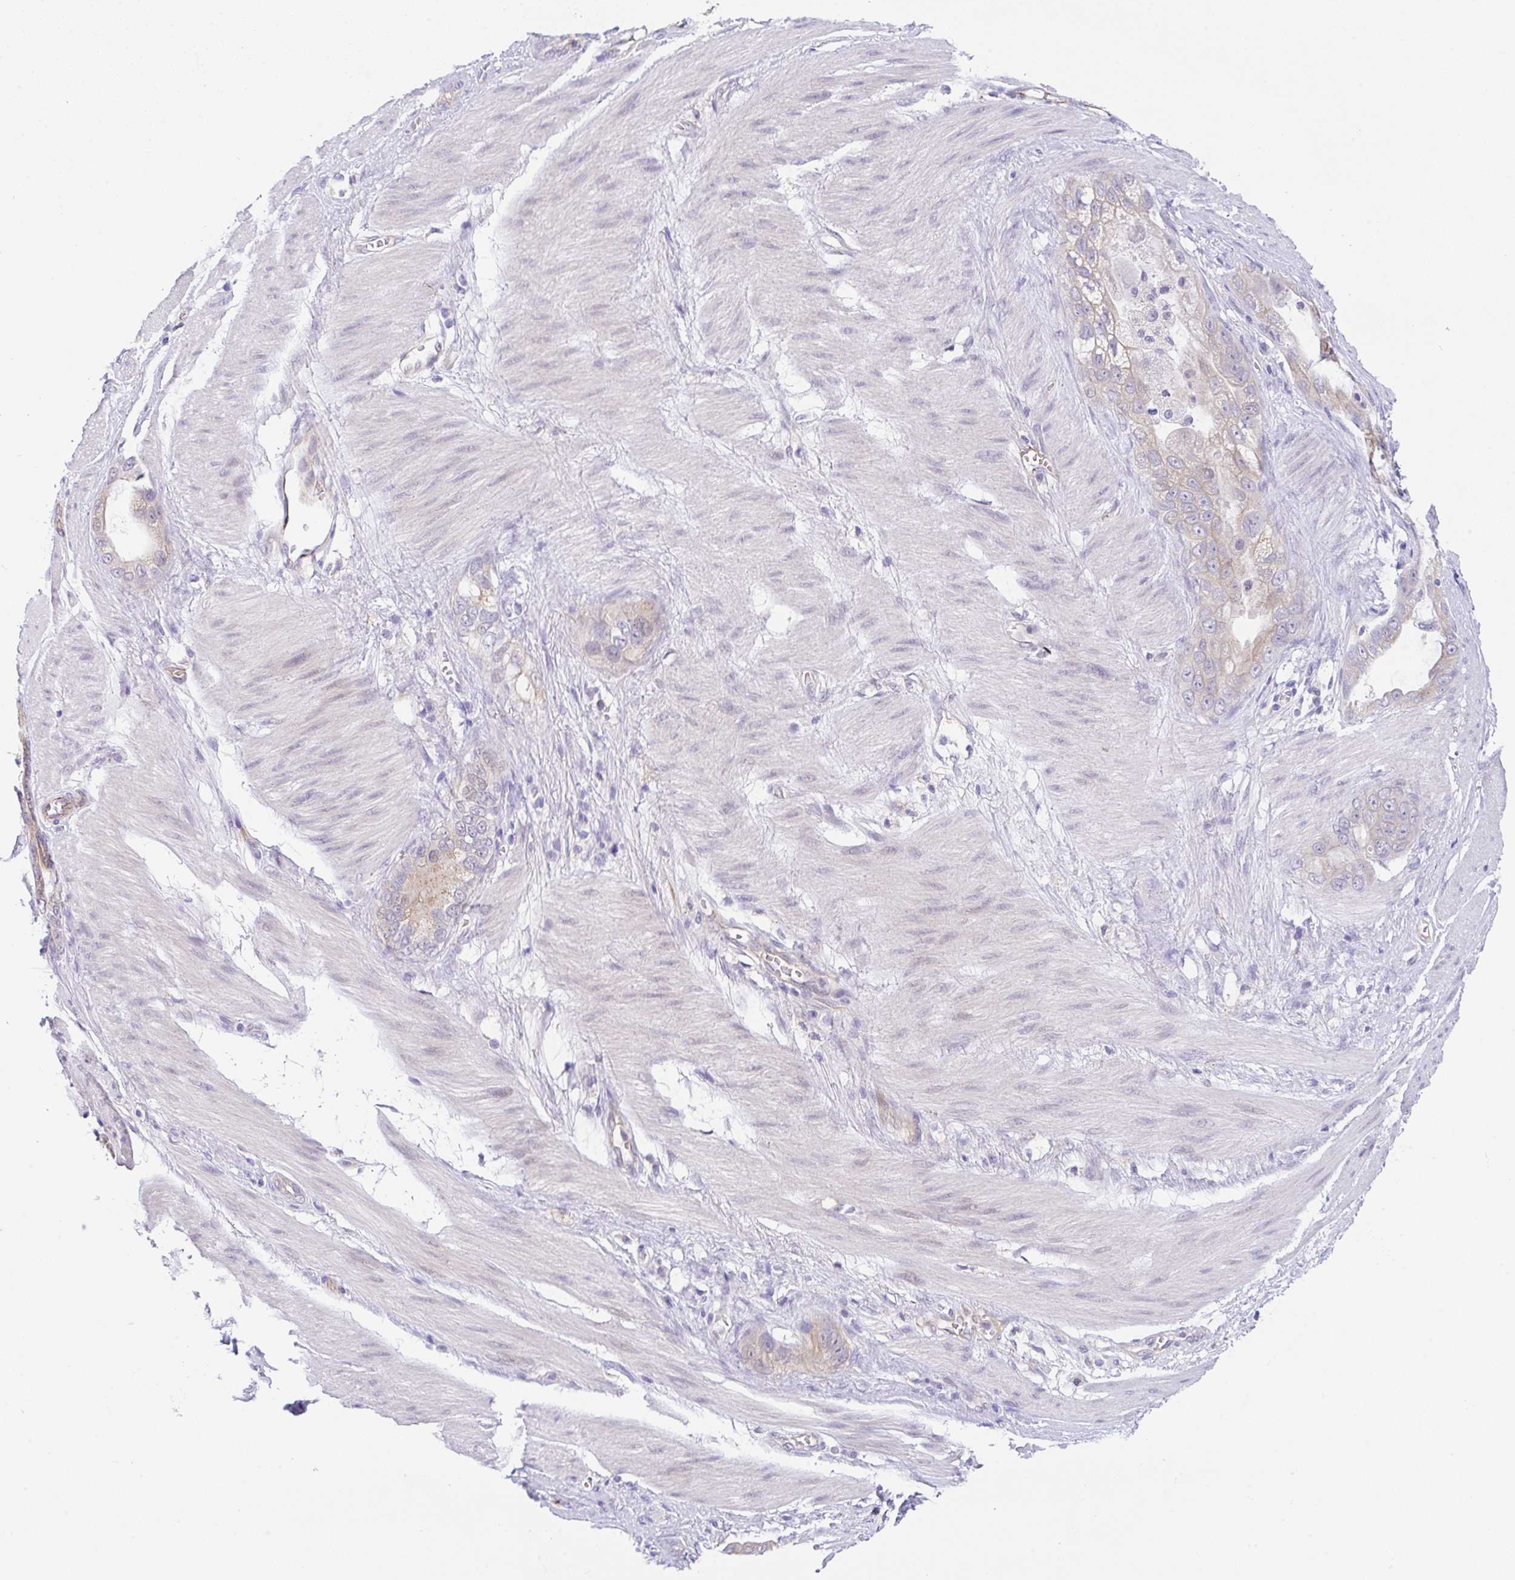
{"staining": {"intensity": "negative", "quantity": "none", "location": "none"}, "tissue": "stomach cancer", "cell_type": "Tumor cells", "image_type": "cancer", "snomed": [{"axis": "morphology", "description": "Adenocarcinoma, NOS"}, {"axis": "topography", "description": "Stomach"}], "caption": "Stomach cancer was stained to show a protein in brown. There is no significant expression in tumor cells.", "gene": "CGNL1", "patient": {"sex": "male", "age": 55}}